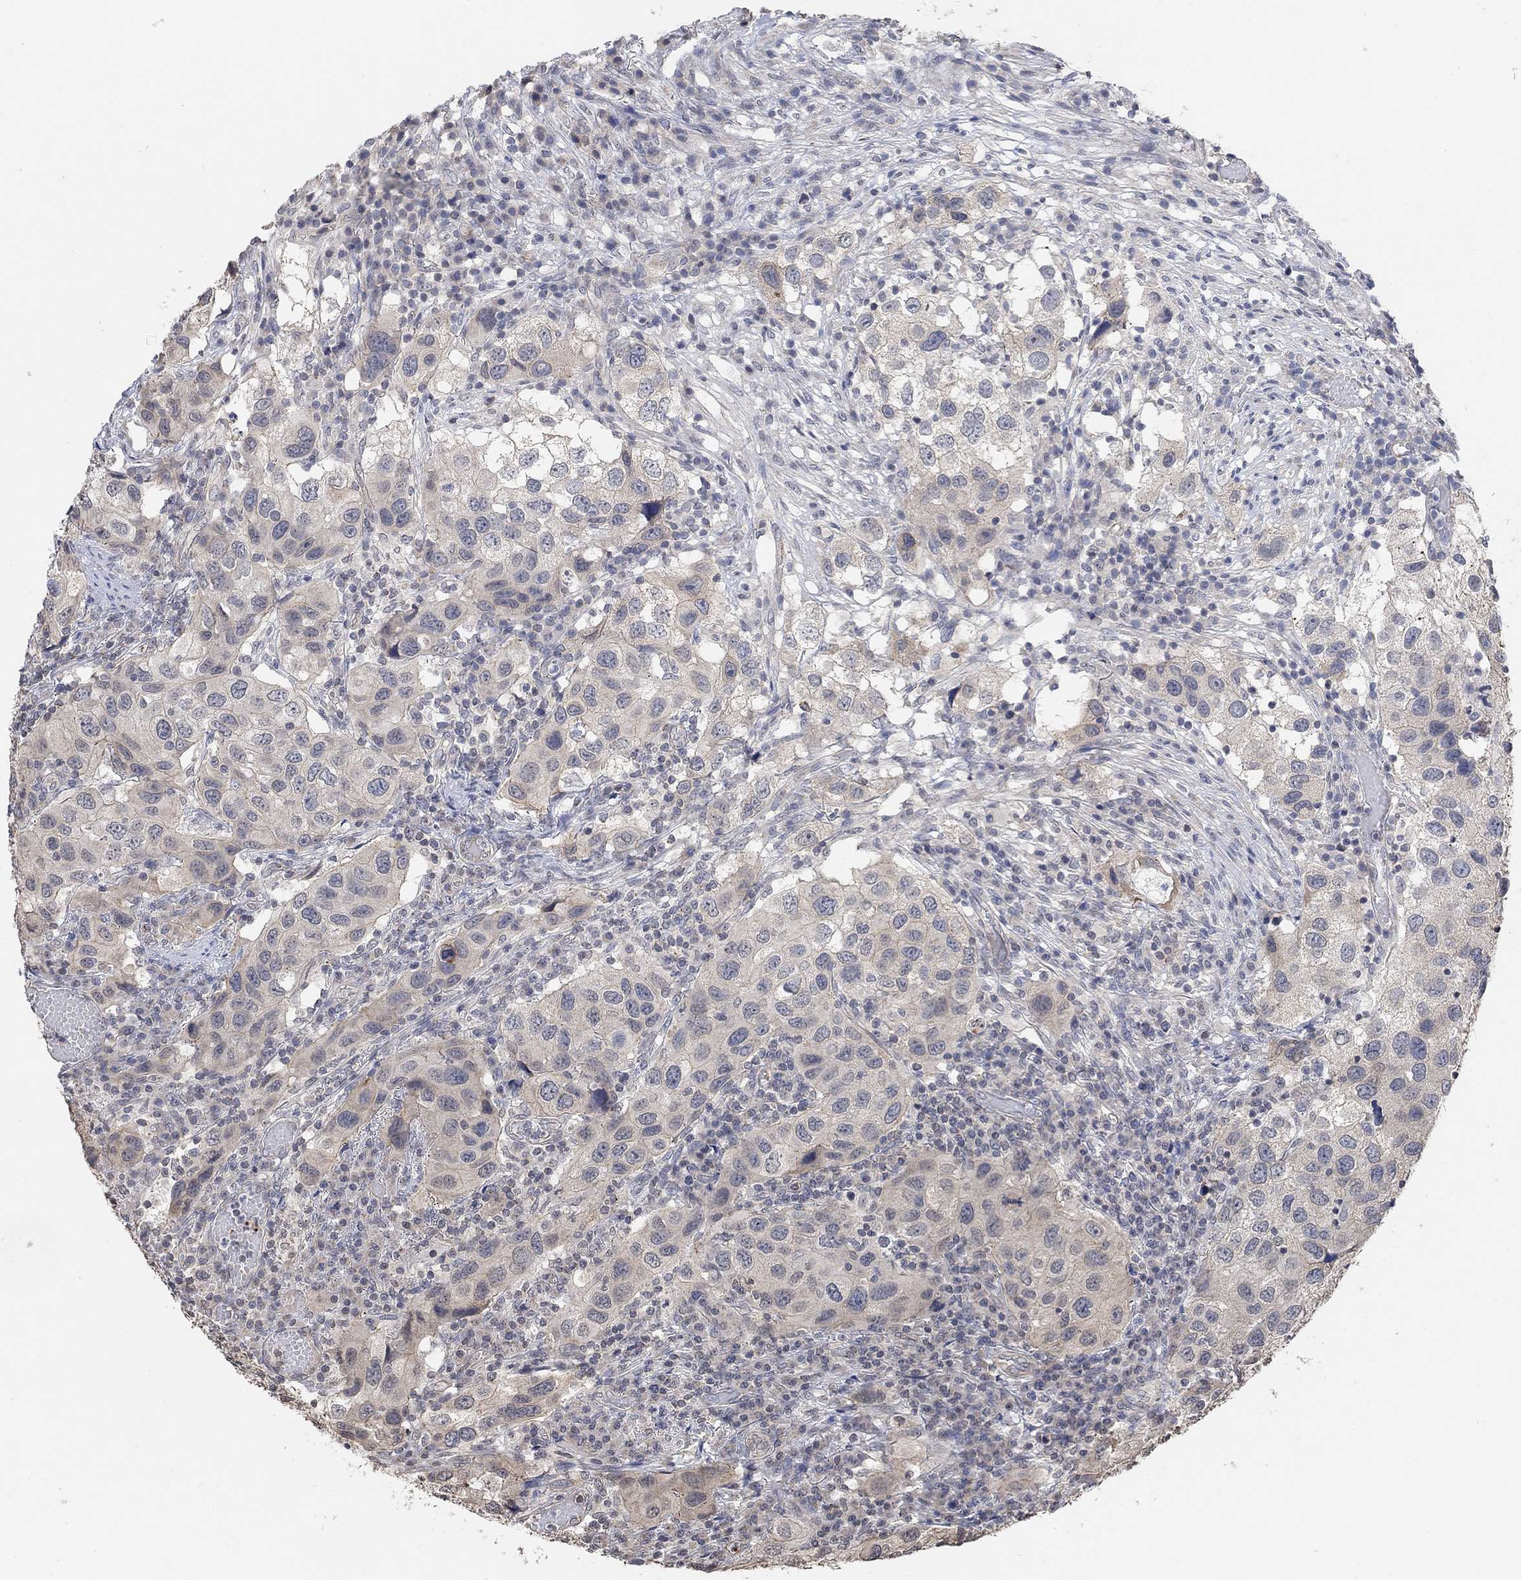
{"staining": {"intensity": "negative", "quantity": "none", "location": "none"}, "tissue": "urothelial cancer", "cell_type": "Tumor cells", "image_type": "cancer", "snomed": [{"axis": "morphology", "description": "Urothelial carcinoma, High grade"}, {"axis": "topography", "description": "Urinary bladder"}], "caption": "An immunohistochemistry (IHC) micrograph of urothelial cancer is shown. There is no staining in tumor cells of urothelial cancer. Nuclei are stained in blue.", "gene": "UNC5B", "patient": {"sex": "male", "age": 79}}